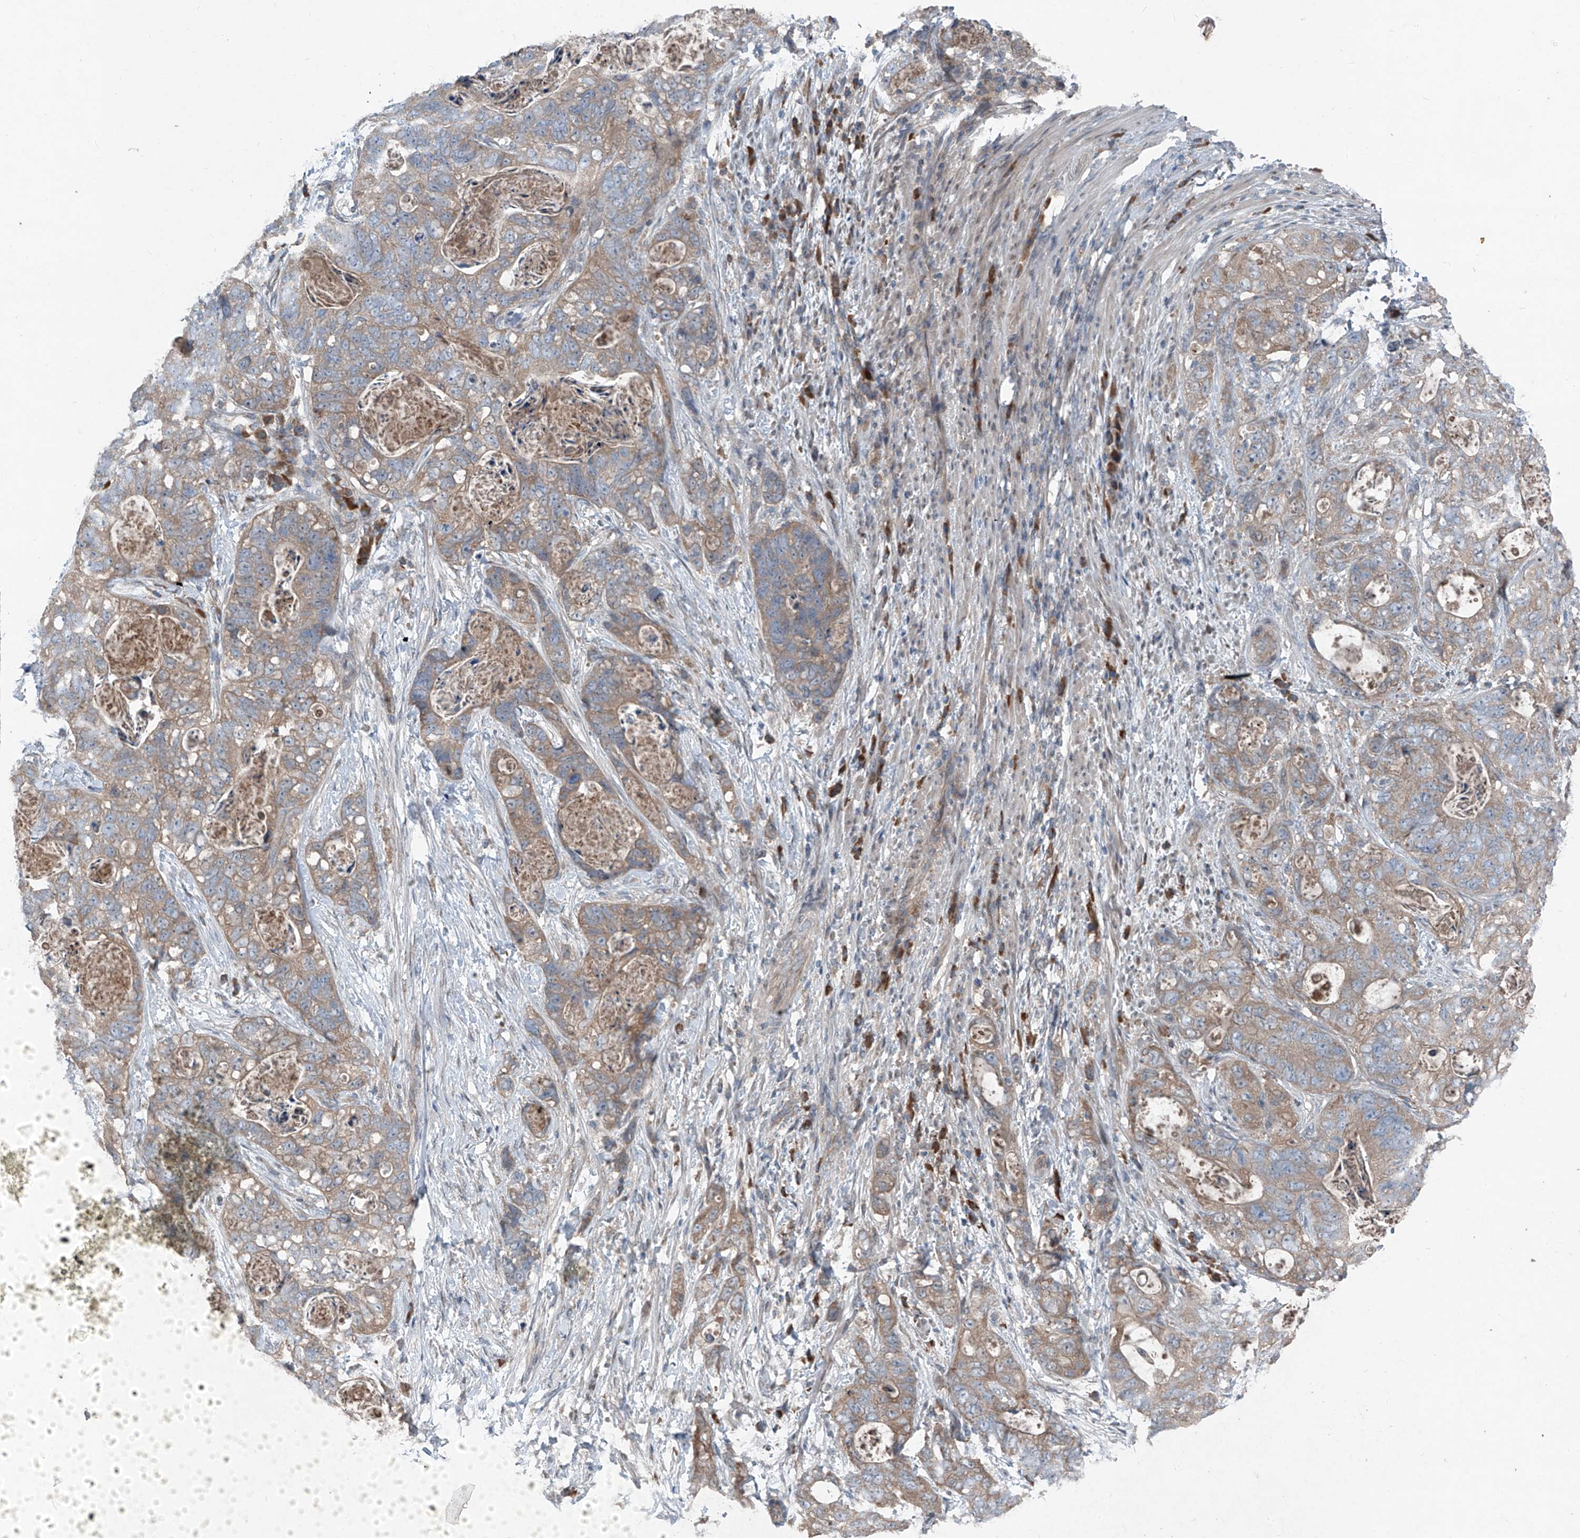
{"staining": {"intensity": "weak", "quantity": ">75%", "location": "cytoplasmic/membranous"}, "tissue": "stomach cancer", "cell_type": "Tumor cells", "image_type": "cancer", "snomed": [{"axis": "morphology", "description": "Adenocarcinoma, NOS"}, {"axis": "topography", "description": "Stomach"}], "caption": "Brown immunohistochemical staining in stomach cancer exhibits weak cytoplasmic/membranous staining in about >75% of tumor cells.", "gene": "FOXRED2", "patient": {"sex": "female", "age": 89}}